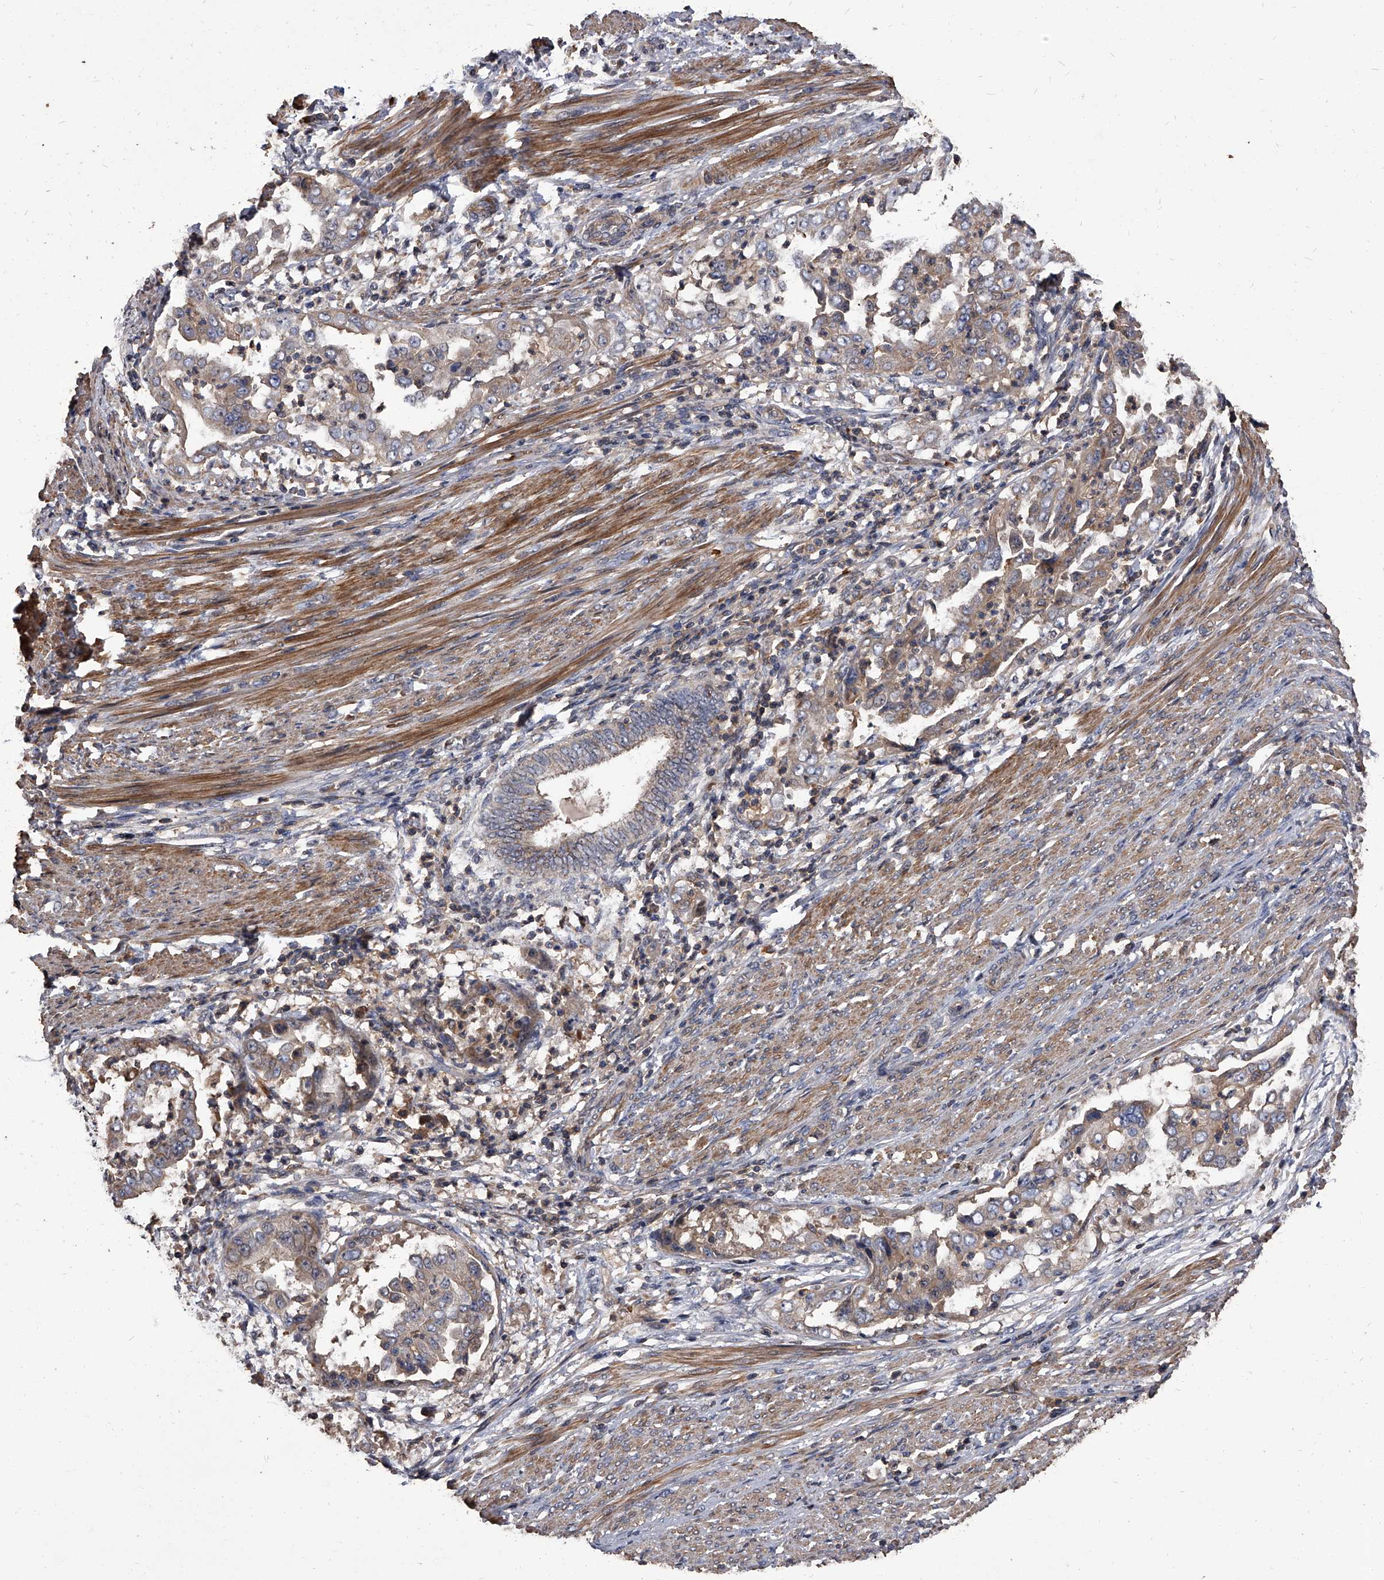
{"staining": {"intensity": "weak", "quantity": "25%-75%", "location": "cytoplasmic/membranous"}, "tissue": "endometrial cancer", "cell_type": "Tumor cells", "image_type": "cancer", "snomed": [{"axis": "morphology", "description": "Adenocarcinoma, NOS"}, {"axis": "topography", "description": "Endometrium"}], "caption": "Endometrial adenocarcinoma tissue shows weak cytoplasmic/membranous staining in approximately 25%-75% of tumor cells The staining was performed using DAB (3,3'-diaminobenzidine) to visualize the protein expression in brown, while the nuclei were stained in blue with hematoxylin (Magnification: 20x).", "gene": "STK36", "patient": {"sex": "female", "age": 85}}